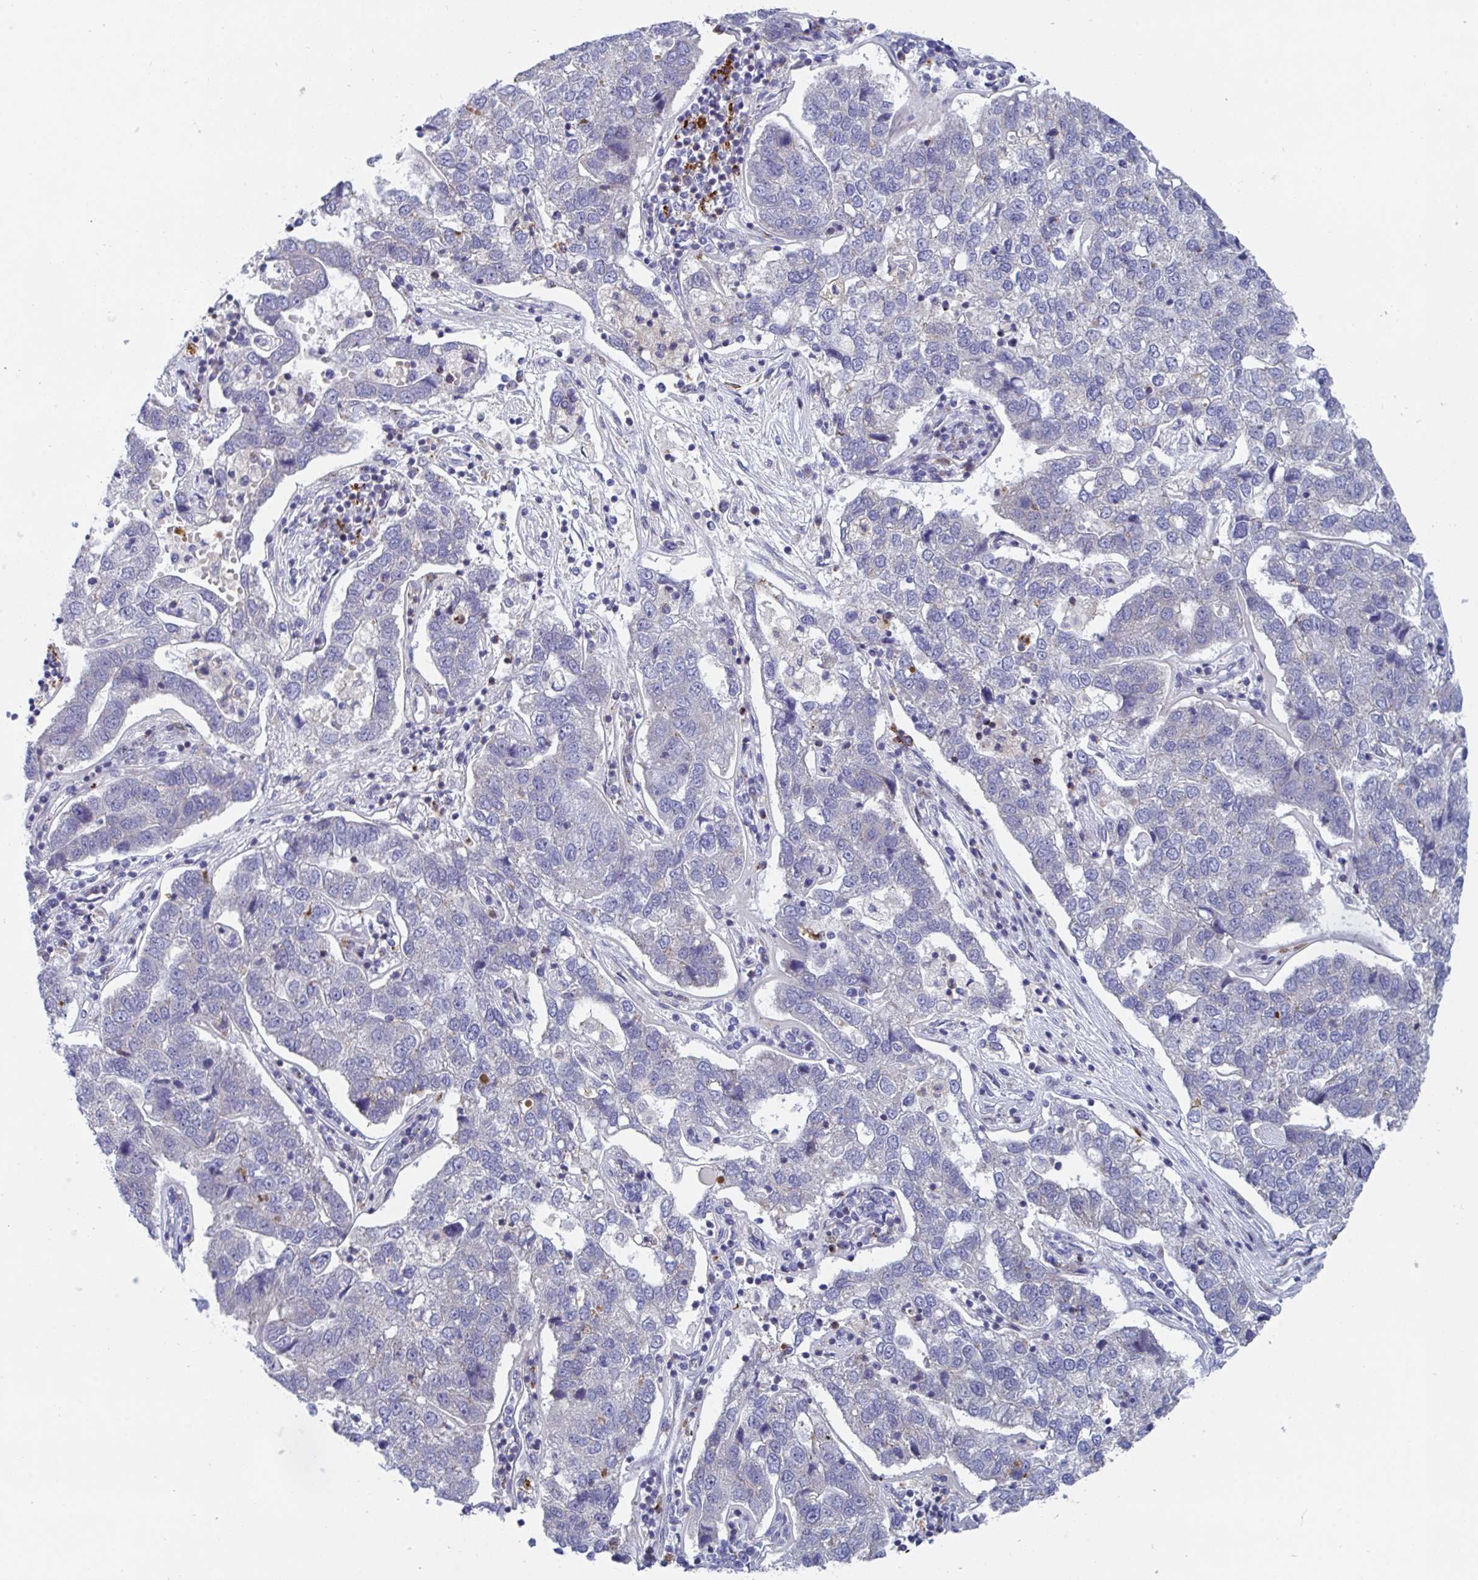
{"staining": {"intensity": "negative", "quantity": "none", "location": "none"}, "tissue": "pancreatic cancer", "cell_type": "Tumor cells", "image_type": "cancer", "snomed": [{"axis": "morphology", "description": "Adenocarcinoma, NOS"}, {"axis": "topography", "description": "Pancreas"}], "caption": "DAB (3,3'-diaminobenzidine) immunohistochemical staining of adenocarcinoma (pancreatic) demonstrates no significant expression in tumor cells.", "gene": "FRMD3", "patient": {"sex": "female", "age": 61}}